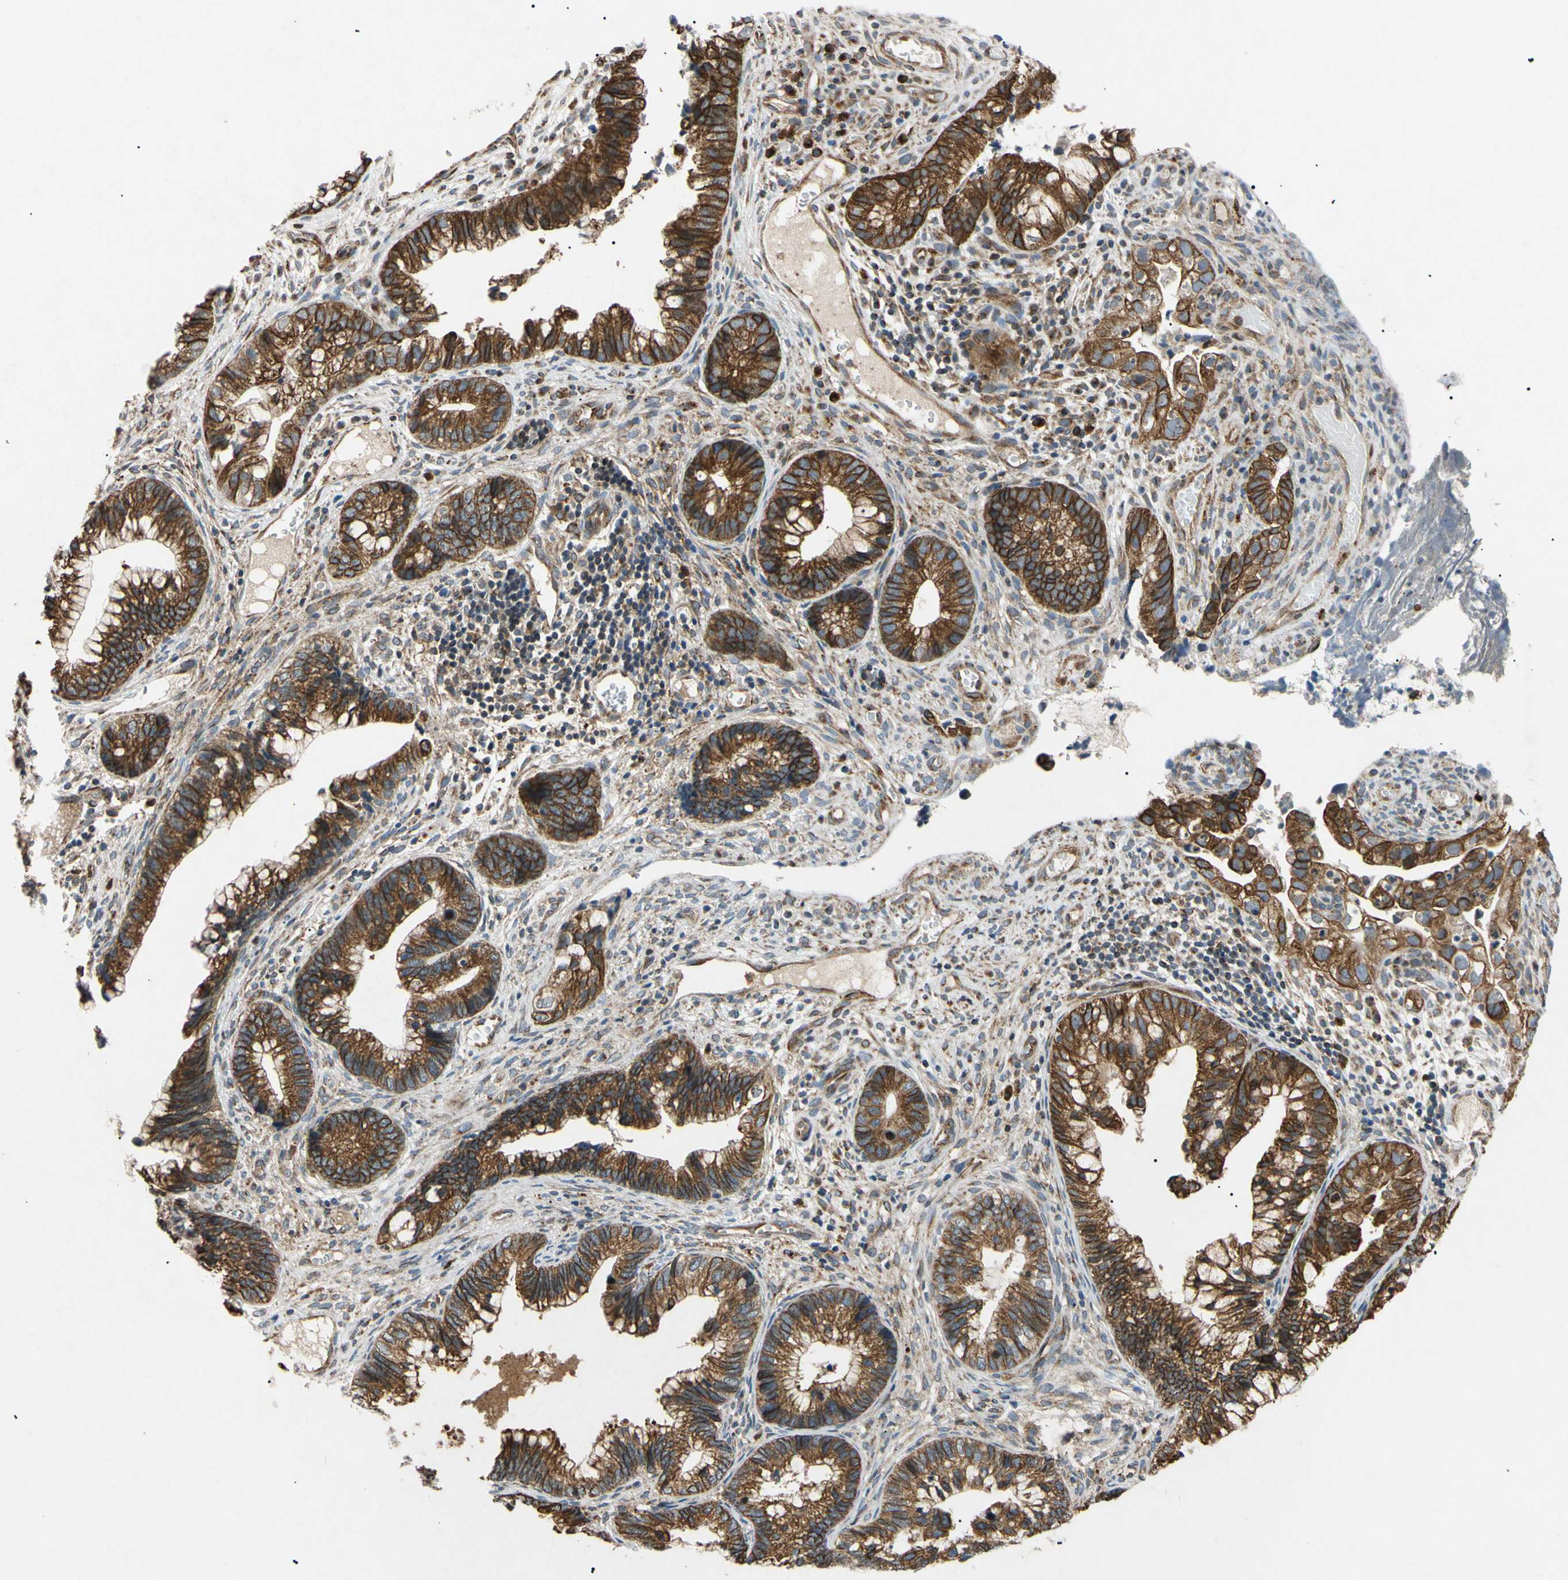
{"staining": {"intensity": "moderate", "quantity": "25%-75%", "location": "cytoplasmic/membranous,nuclear"}, "tissue": "cervical cancer", "cell_type": "Tumor cells", "image_type": "cancer", "snomed": [{"axis": "morphology", "description": "Adenocarcinoma, NOS"}, {"axis": "topography", "description": "Cervix"}], "caption": "This is a histology image of immunohistochemistry staining of cervical cancer (adenocarcinoma), which shows moderate positivity in the cytoplasmic/membranous and nuclear of tumor cells.", "gene": "TUBB4A", "patient": {"sex": "female", "age": 44}}